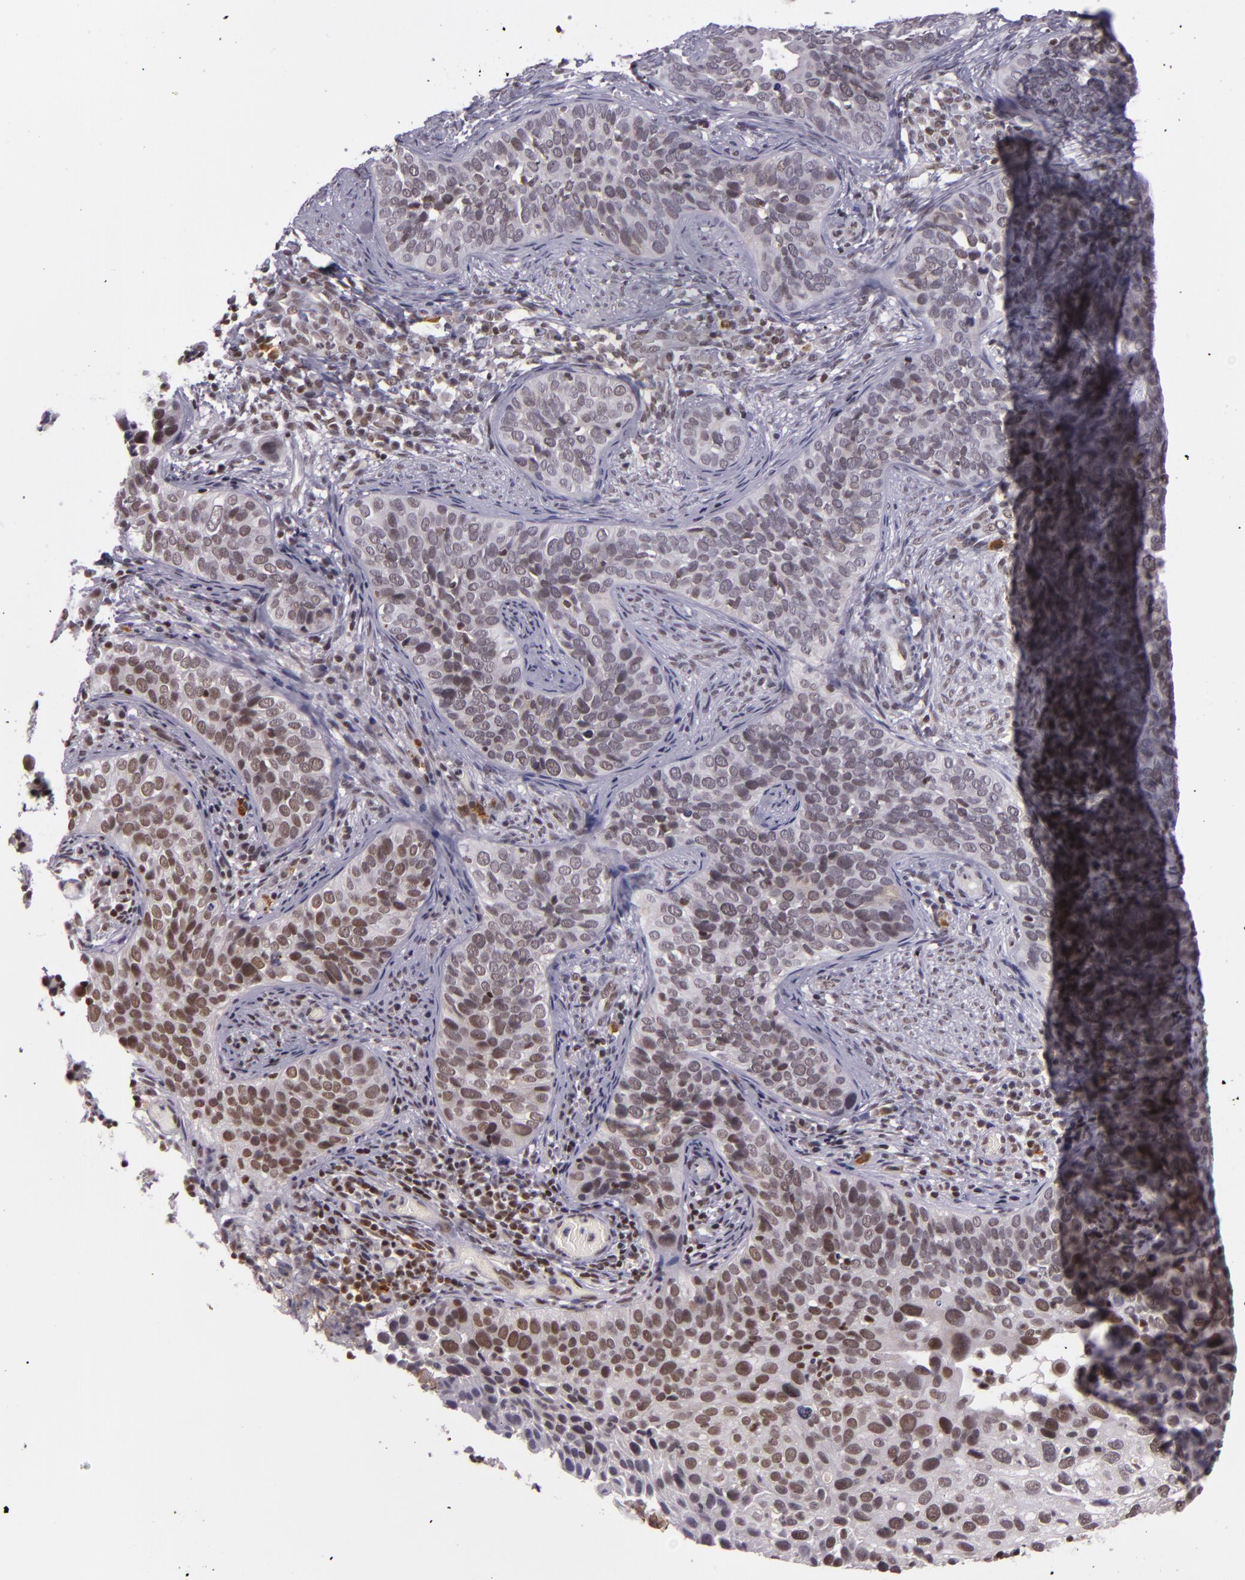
{"staining": {"intensity": "moderate", "quantity": "25%-75%", "location": "nuclear"}, "tissue": "cervical cancer", "cell_type": "Tumor cells", "image_type": "cancer", "snomed": [{"axis": "morphology", "description": "Squamous cell carcinoma, NOS"}, {"axis": "topography", "description": "Cervix"}], "caption": "The image exhibits immunohistochemical staining of cervical cancer. There is moderate nuclear staining is present in about 25%-75% of tumor cells.", "gene": "ZFX", "patient": {"sex": "female", "age": 31}}